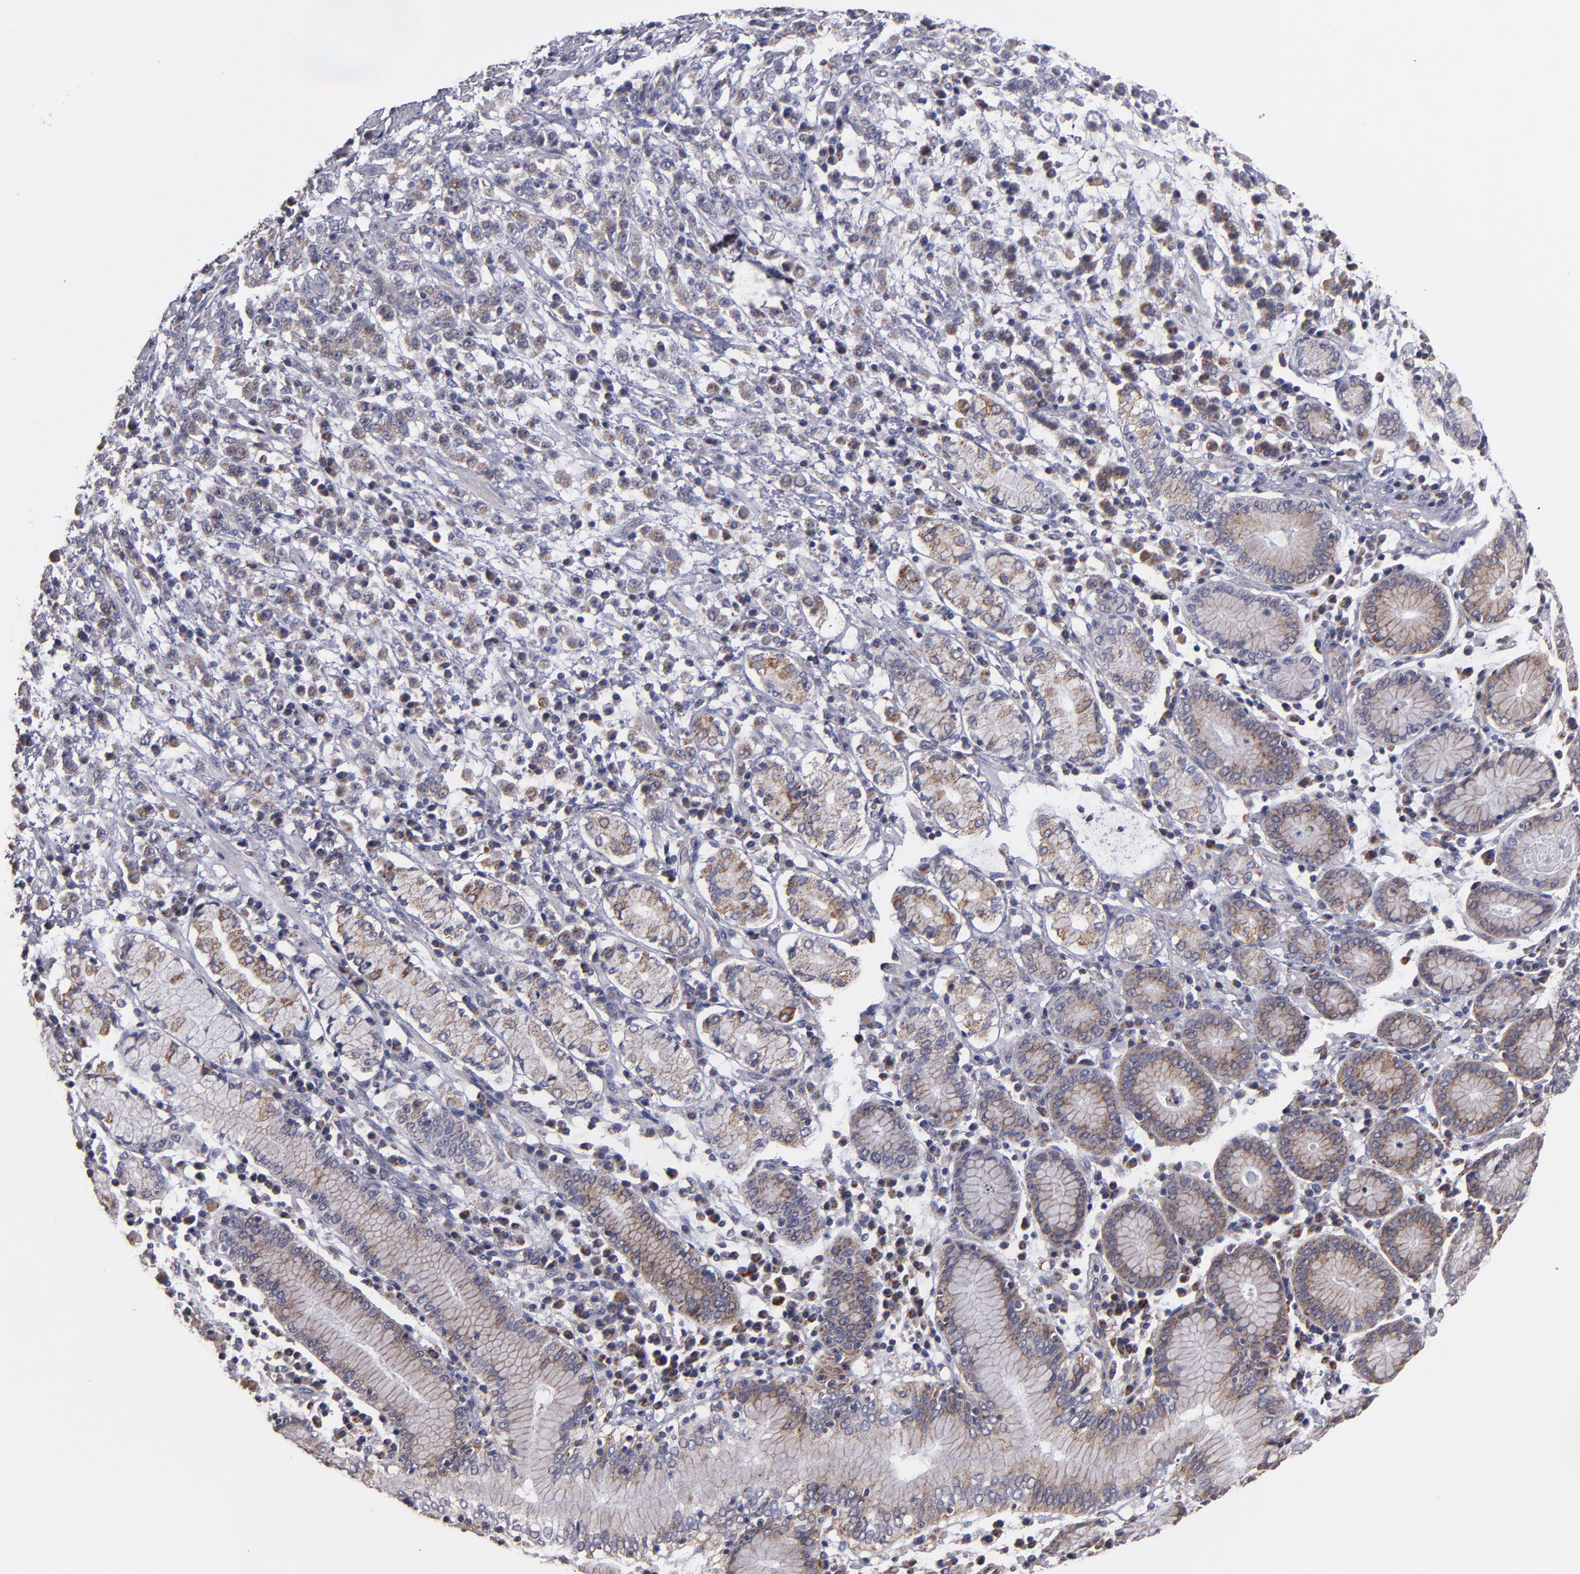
{"staining": {"intensity": "weak", "quantity": "25%-75%", "location": "cytoplasmic/membranous"}, "tissue": "stomach cancer", "cell_type": "Tumor cells", "image_type": "cancer", "snomed": [{"axis": "morphology", "description": "Adenocarcinoma, NOS"}, {"axis": "topography", "description": "Stomach, lower"}], "caption": "Brown immunohistochemical staining in stomach cancer (adenocarcinoma) reveals weak cytoplasmic/membranous expression in approximately 25%-75% of tumor cells. Using DAB (3,3'-diaminobenzidine) (brown) and hematoxylin (blue) stains, captured at high magnification using brightfield microscopy.", "gene": "CLTA", "patient": {"sex": "male", "age": 88}}